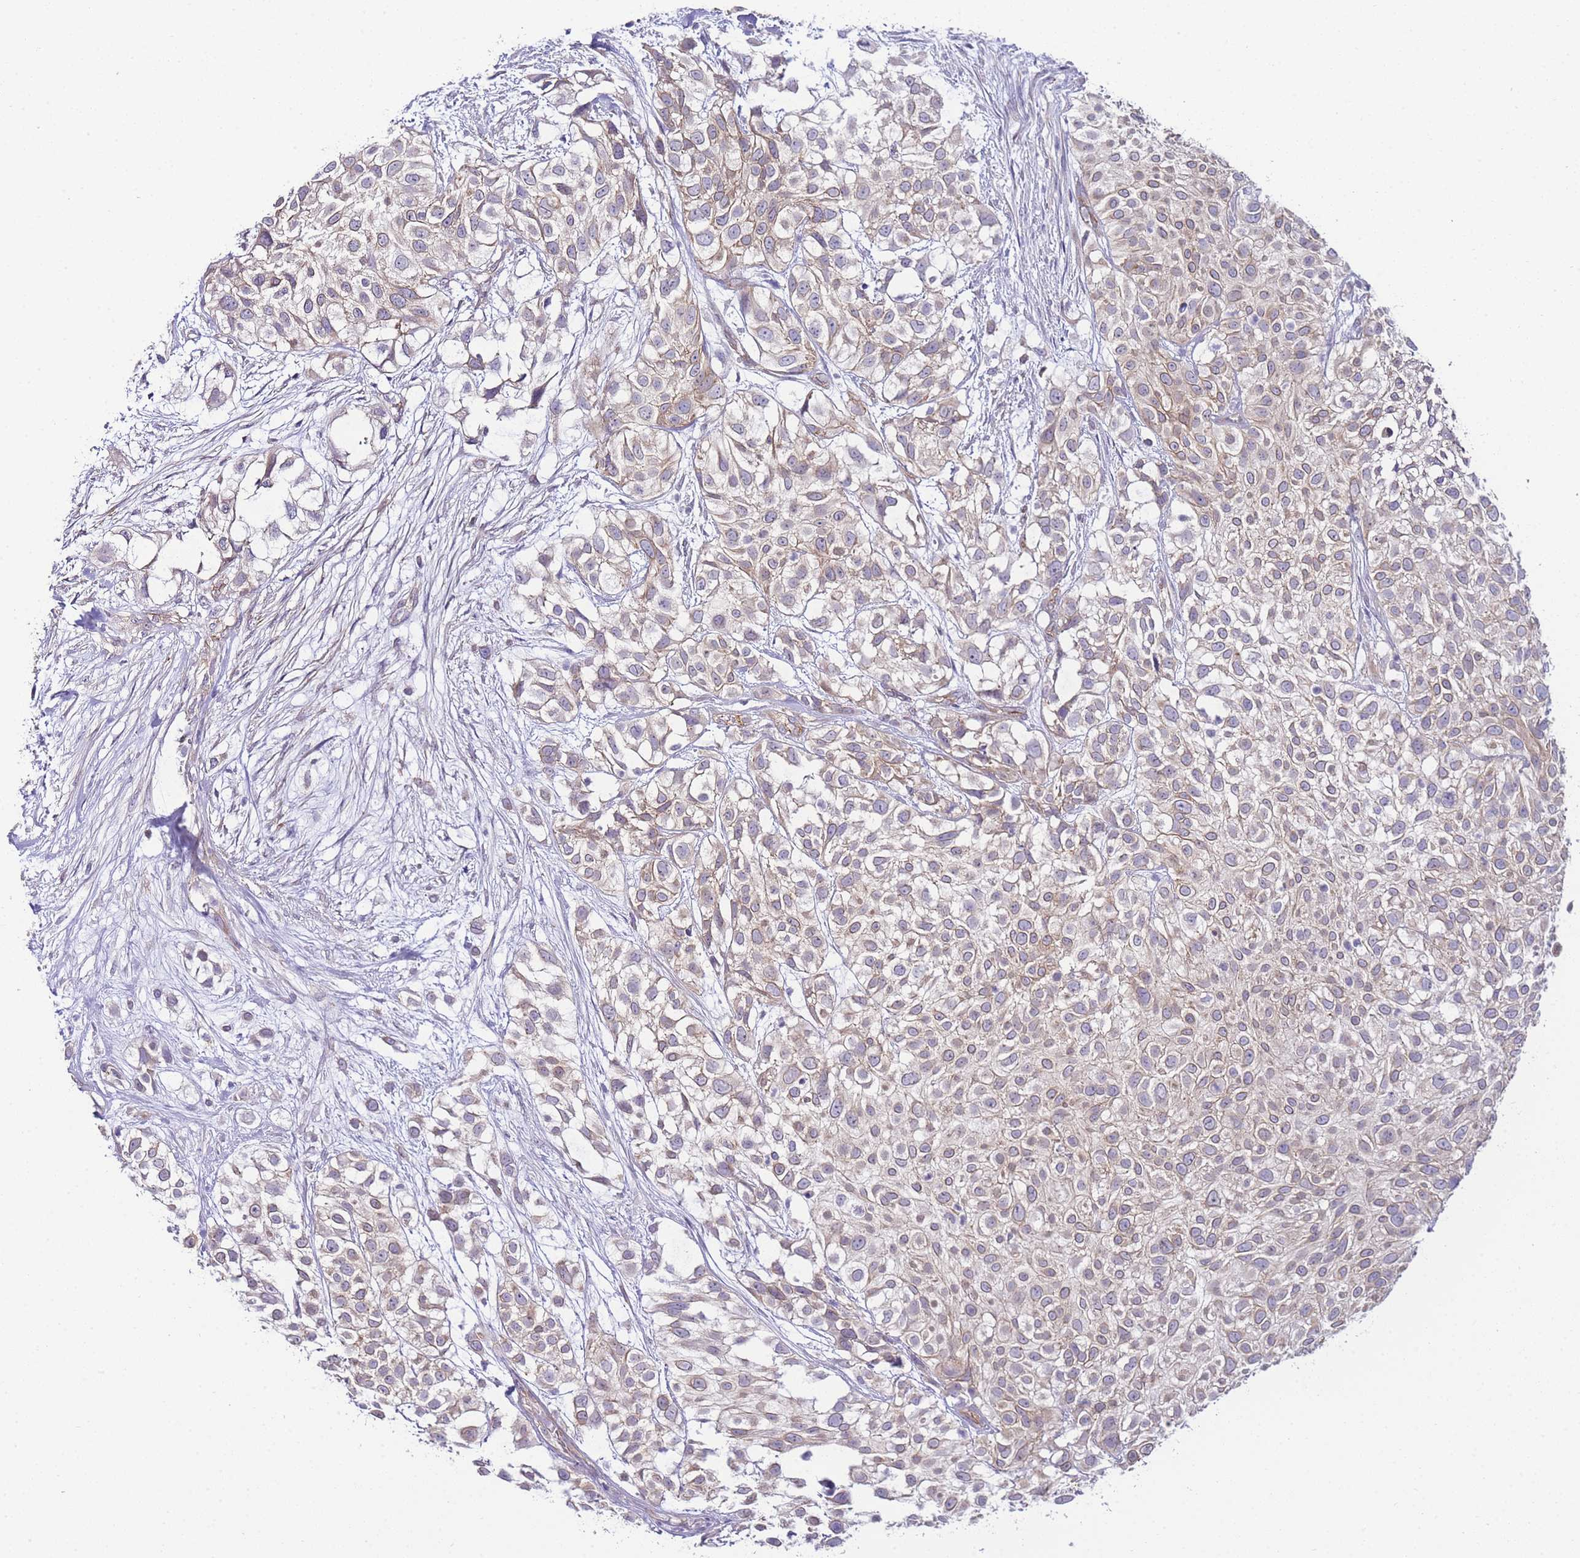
{"staining": {"intensity": "weak", "quantity": "25%-75%", "location": "cytoplasmic/membranous"}, "tissue": "urothelial cancer", "cell_type": "Tumor cells", "image_type": "cancer", "snomed": [{"axis": "morphology", "description": "Urothelial carcinoma, High grade"}, {"axis": "topography", "description": "Urinary bladder"}], "caption": "A brown stain highlights weak cytoplasmic/membranous expression of a protein in human urothelial cancer tumor cells. (IHC, brightfield microscopy, high magnification).", "gene": "PDCD7", "patient": {"sex": "male", "age": 56}}